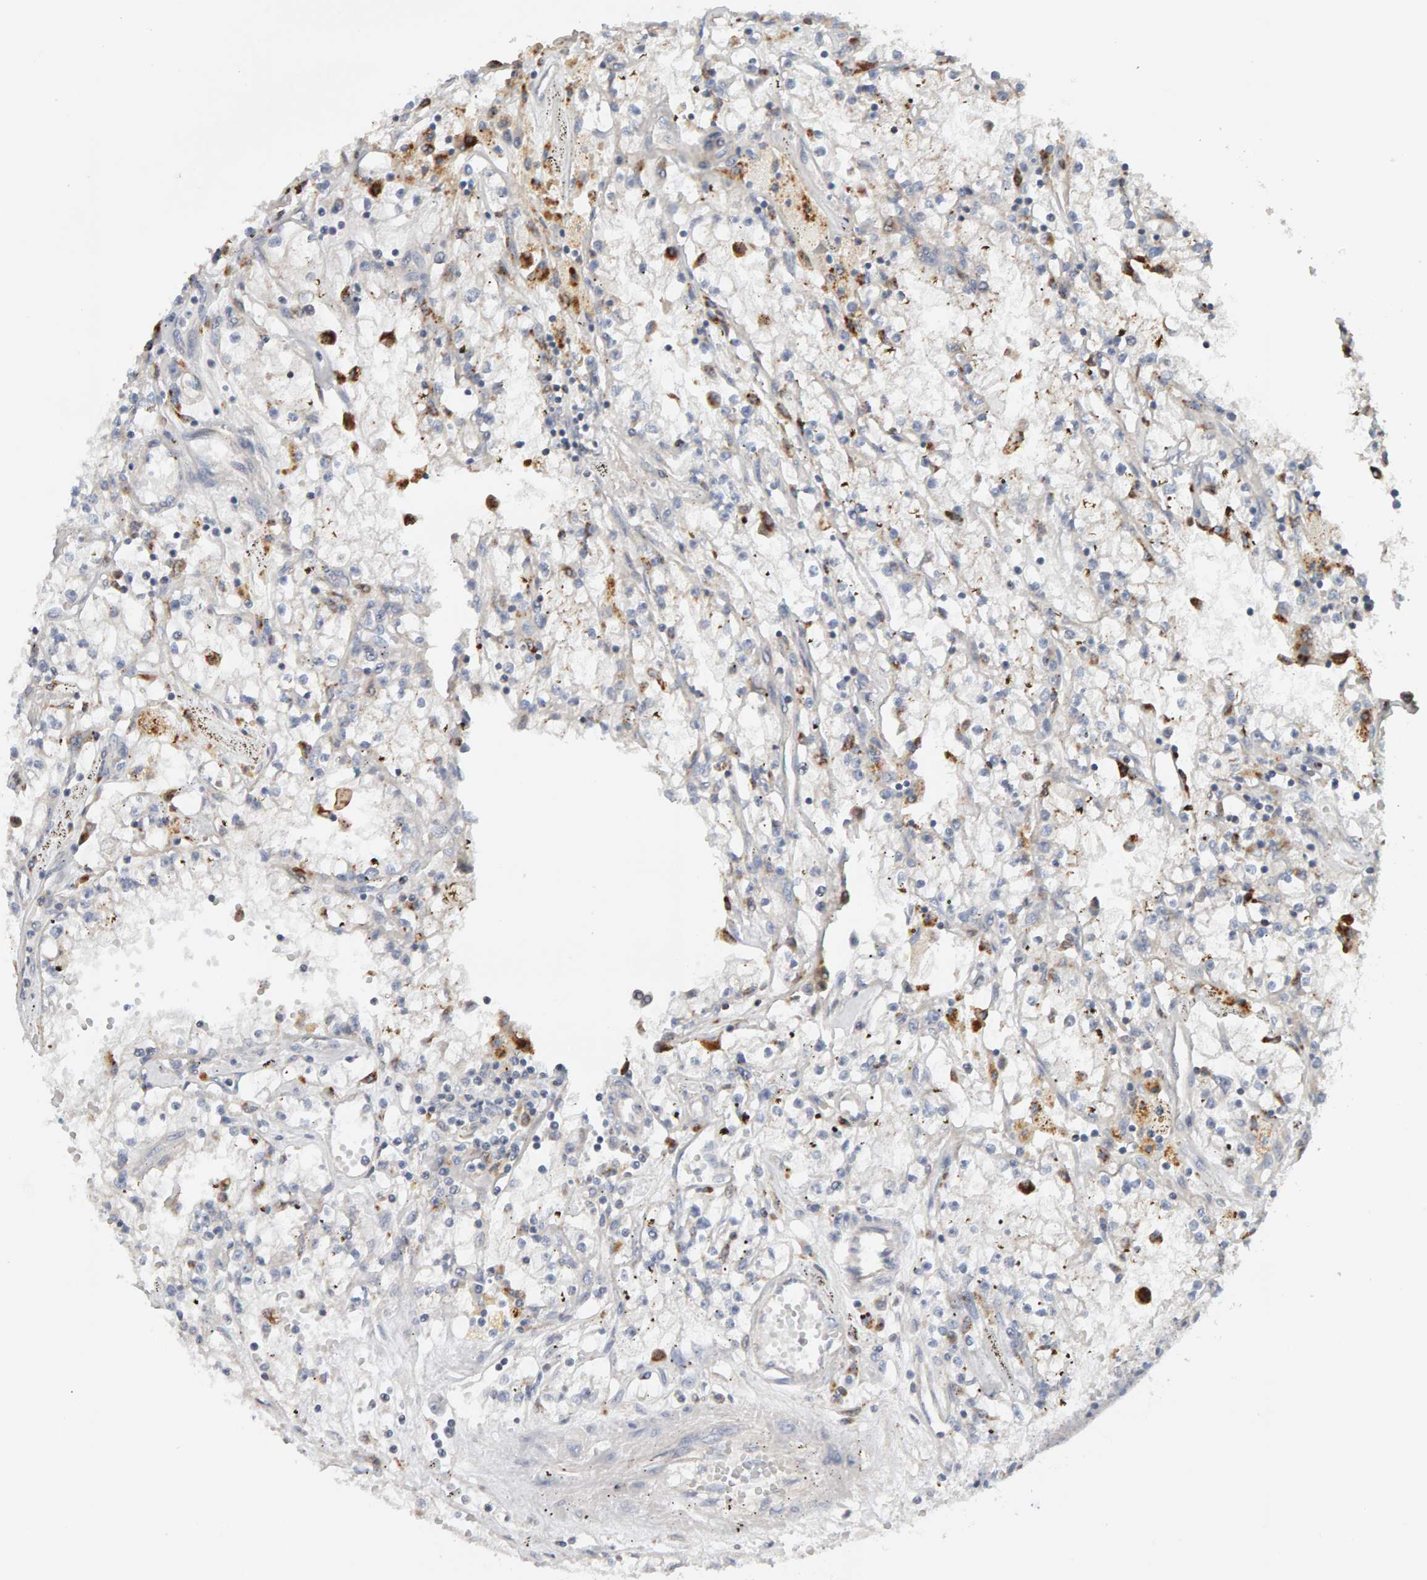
{"staining": {"intensity": "negative", "quantity": "none", "location": "none"}, "tissue": "renal cancer", "cell_type": "Tumor cells", "image_type": "cancer", "snomed": [{"axis": "morphology", "description": "Adenocarcinoma, NOS"}, {"axis": "topography", "description": "Kidney"}], "caption": "There is no significant expression in tumor cells of renal adenocarcinoma.", "gene": "IPPK", "patient": {"sex": "male", "age": 56}}